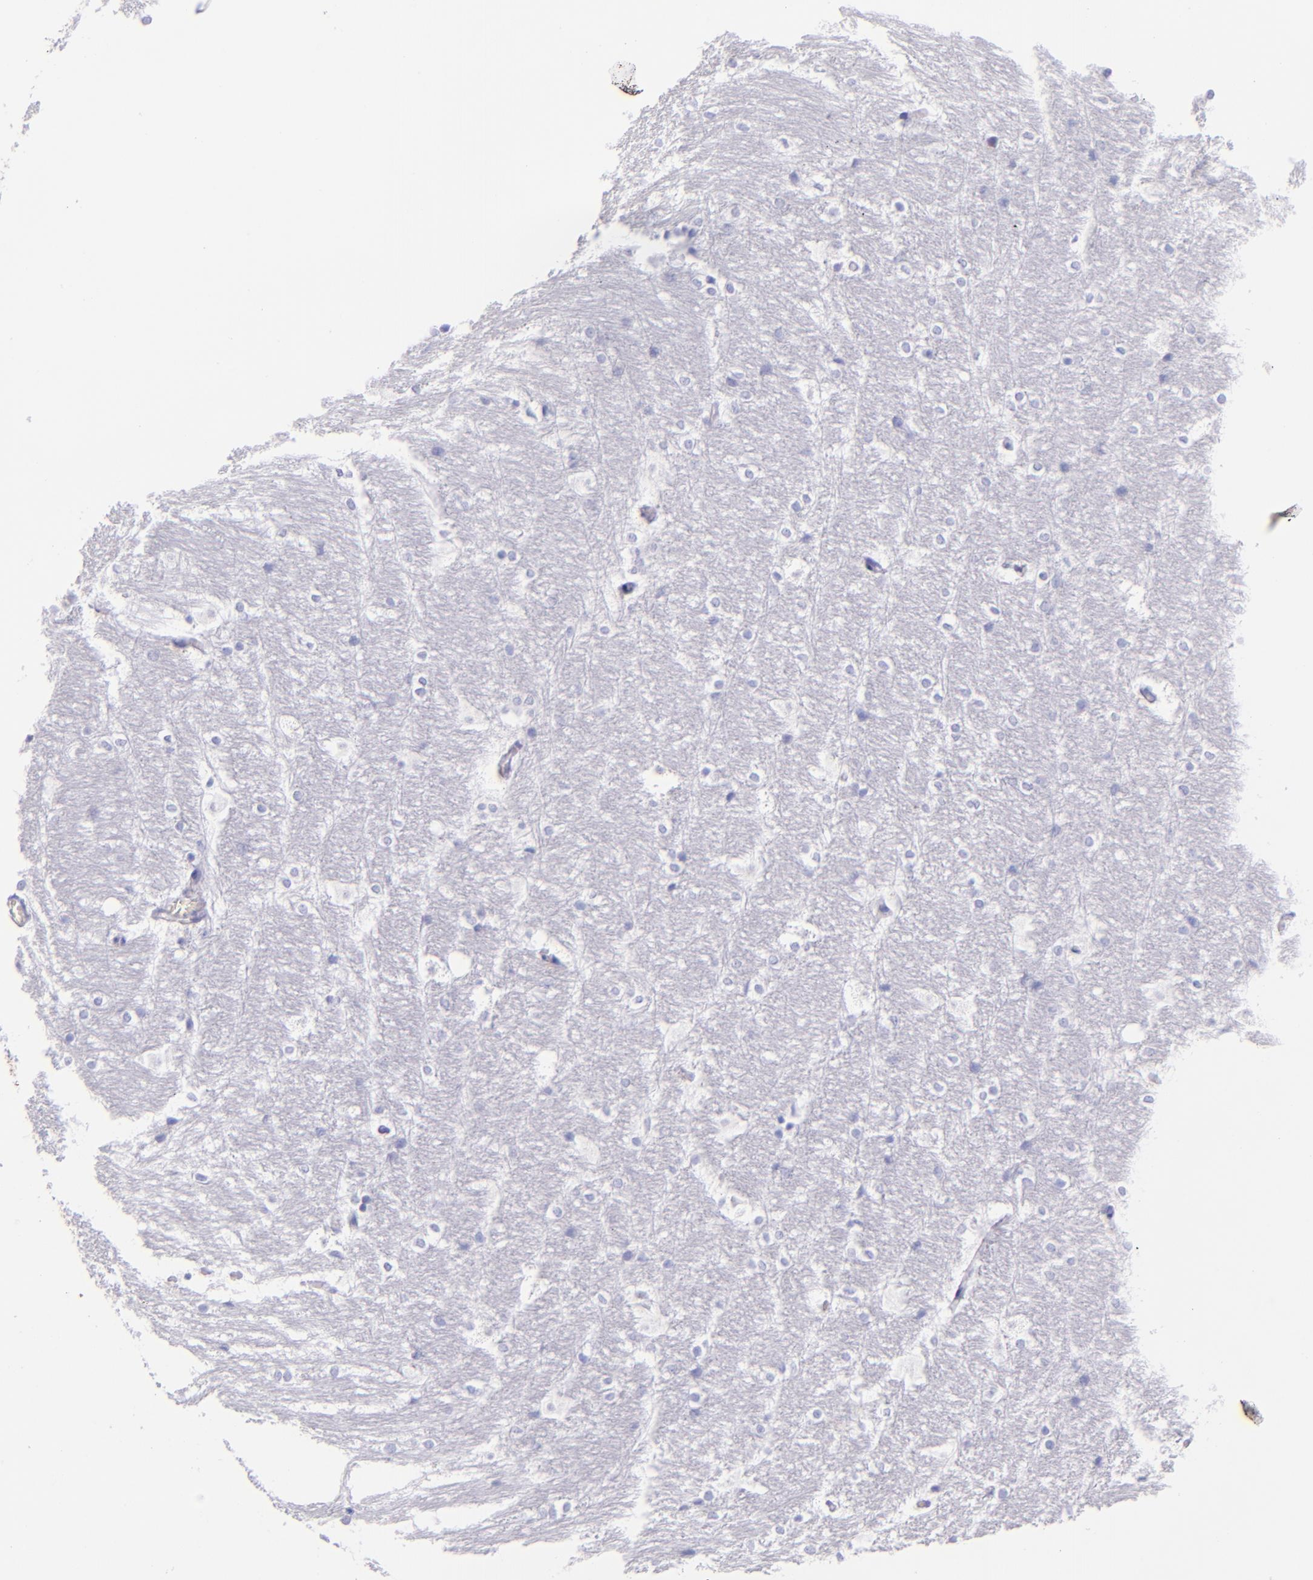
{"staining": {"intensity": "negative", "quantity": "none", "location": "none"}, "tissue": "hippocampus", "cell_type": "Glial cells", "image_type": "normal", "snomed": [{"axis": "morphology", "description": "Normal tissue, NOS"}, {"axis": "topography", "description": "Hippocampus"}], "caption": "Glial cells show no significant expression in unremarkable hippocampus.", "gene": "SFTPA2", "patient": {"sex": "female", "age": 19}}